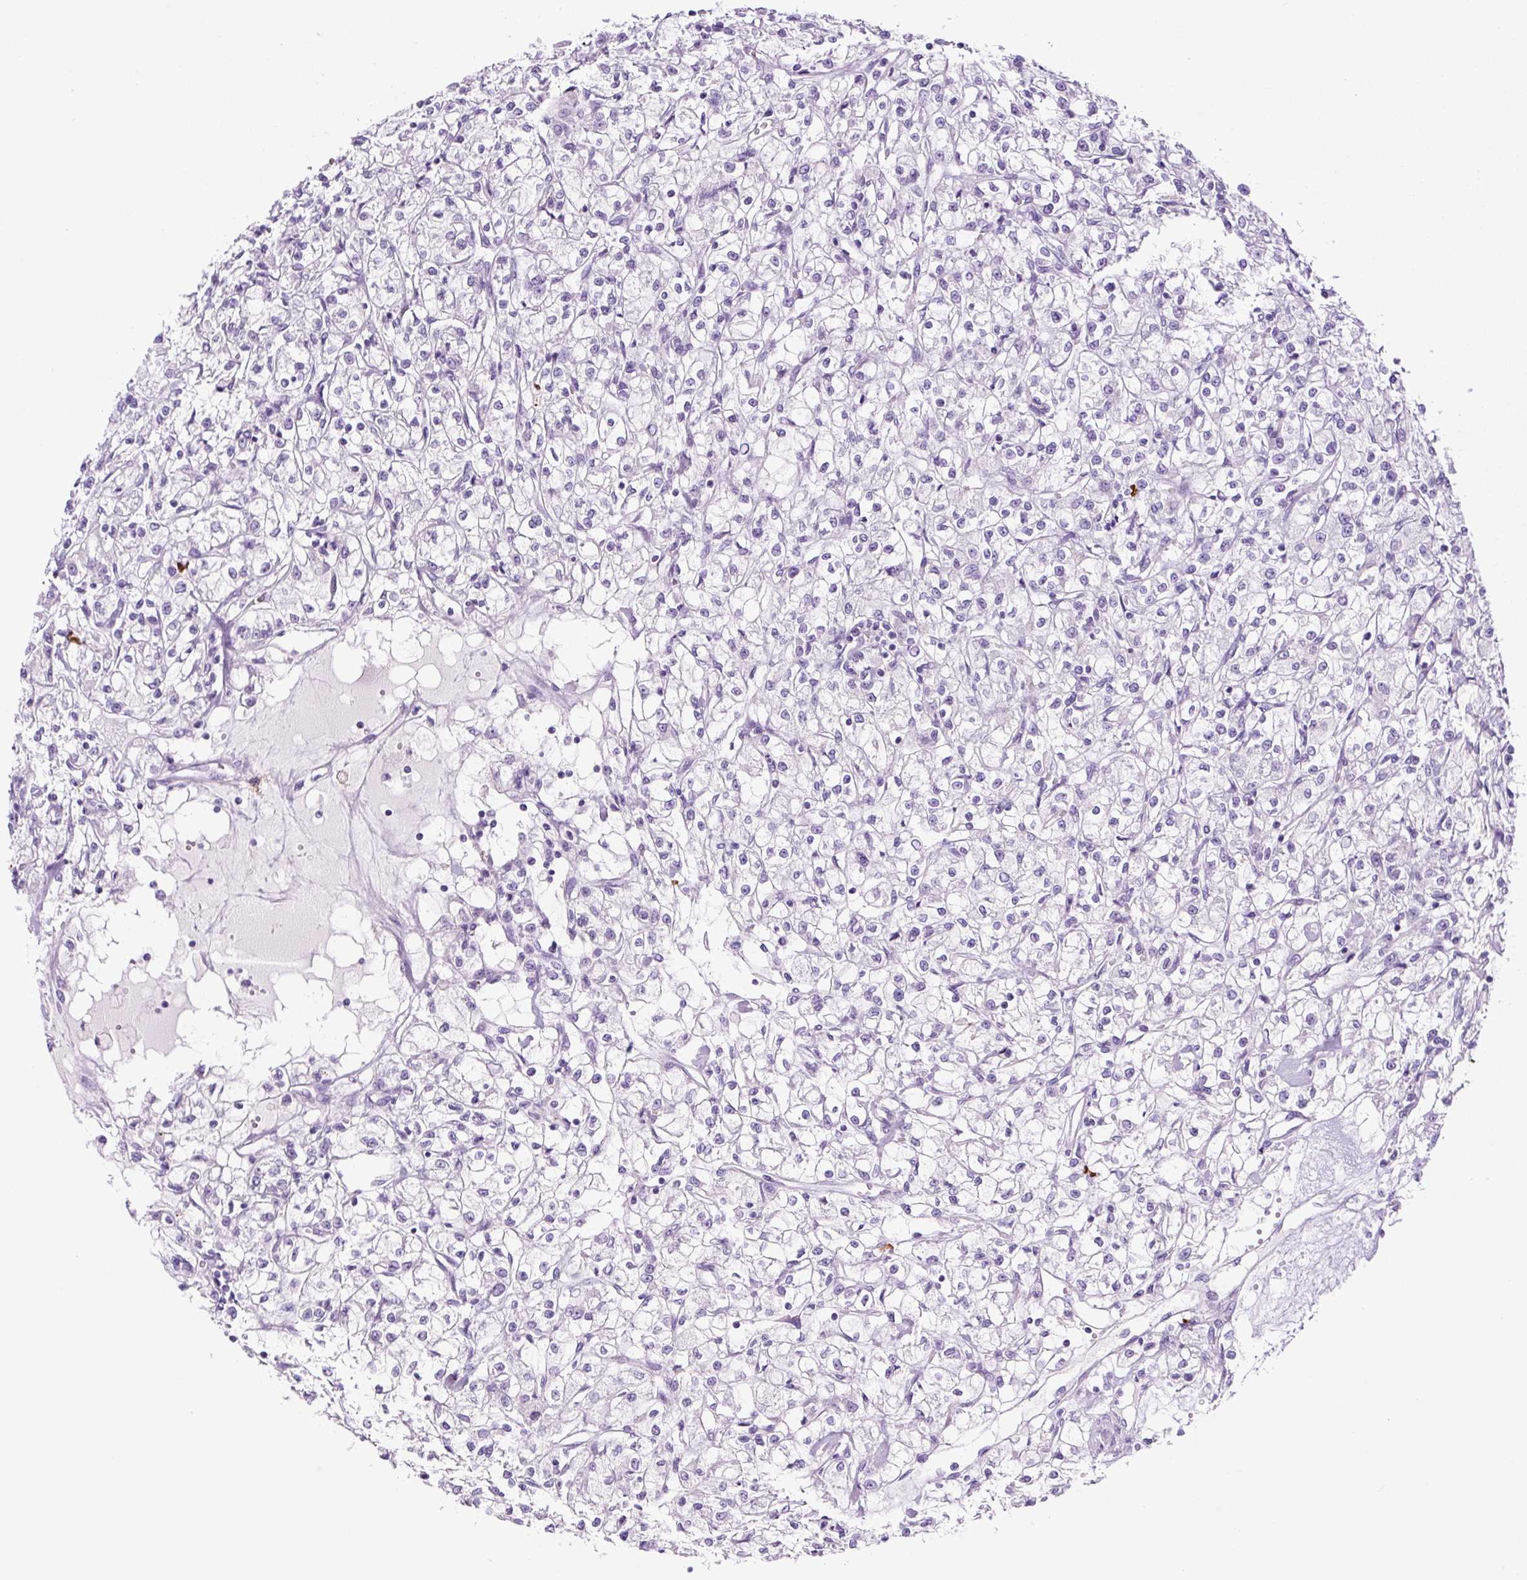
{"staining": {"intensity": "negative", "quantity": "none", "location": "none"}, "tissue": "renal cancer", "cell_type": "Tumor cells", "image_type": "cancer", "snomed": [{"axis": "morphology", "description": "Adenocarcinoma, NOS"}, {"axis": "topography", "description": "Kidney"}], "caption": "There is no significant positivity in tumor cells of renal adenocarcinoma. (DAB immunohistochemistry (IHC), high magnification).", "gene": "RNF212B", "patient": {"sex": "female", "age": 59}}